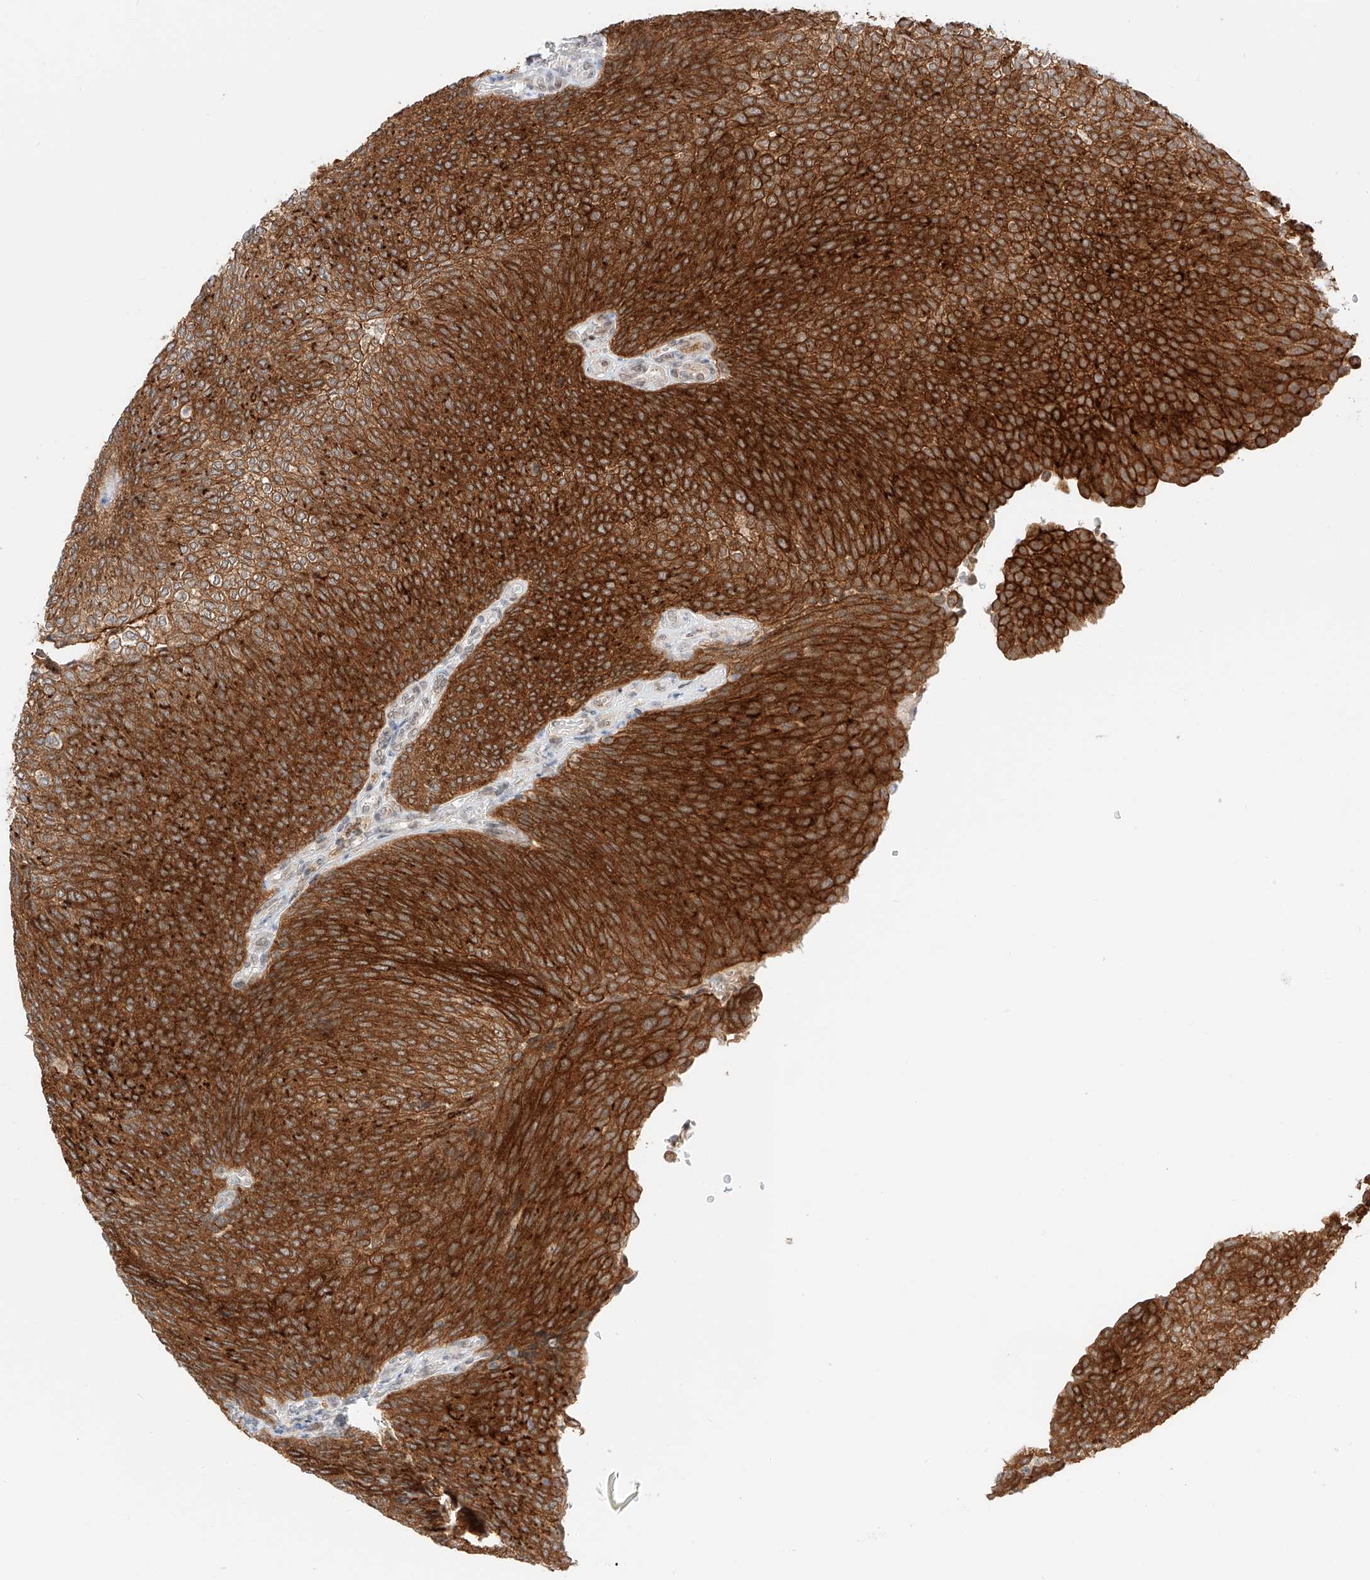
{"staining": {"intensity": "strong", "quantity": ">75%", "location": "cytoplasmic/membranous"}, "tissue": "urothelial cancer", "cell_type": "Tumor cells", "image_type": "cancer", "snomed": [{"axis": "morphology", "description": "Urothelial carcinoma, Low grade"}, {"axis": "topography", "description": "Urinary bladder"}], "caption": "Protein staining exhibits strong cytoplasmic/membranous positivity in about >75% of tumor cells in urothelial cancer.", "gene": "CARMIL1", "patient": {"sex": "female", "age": 79}}